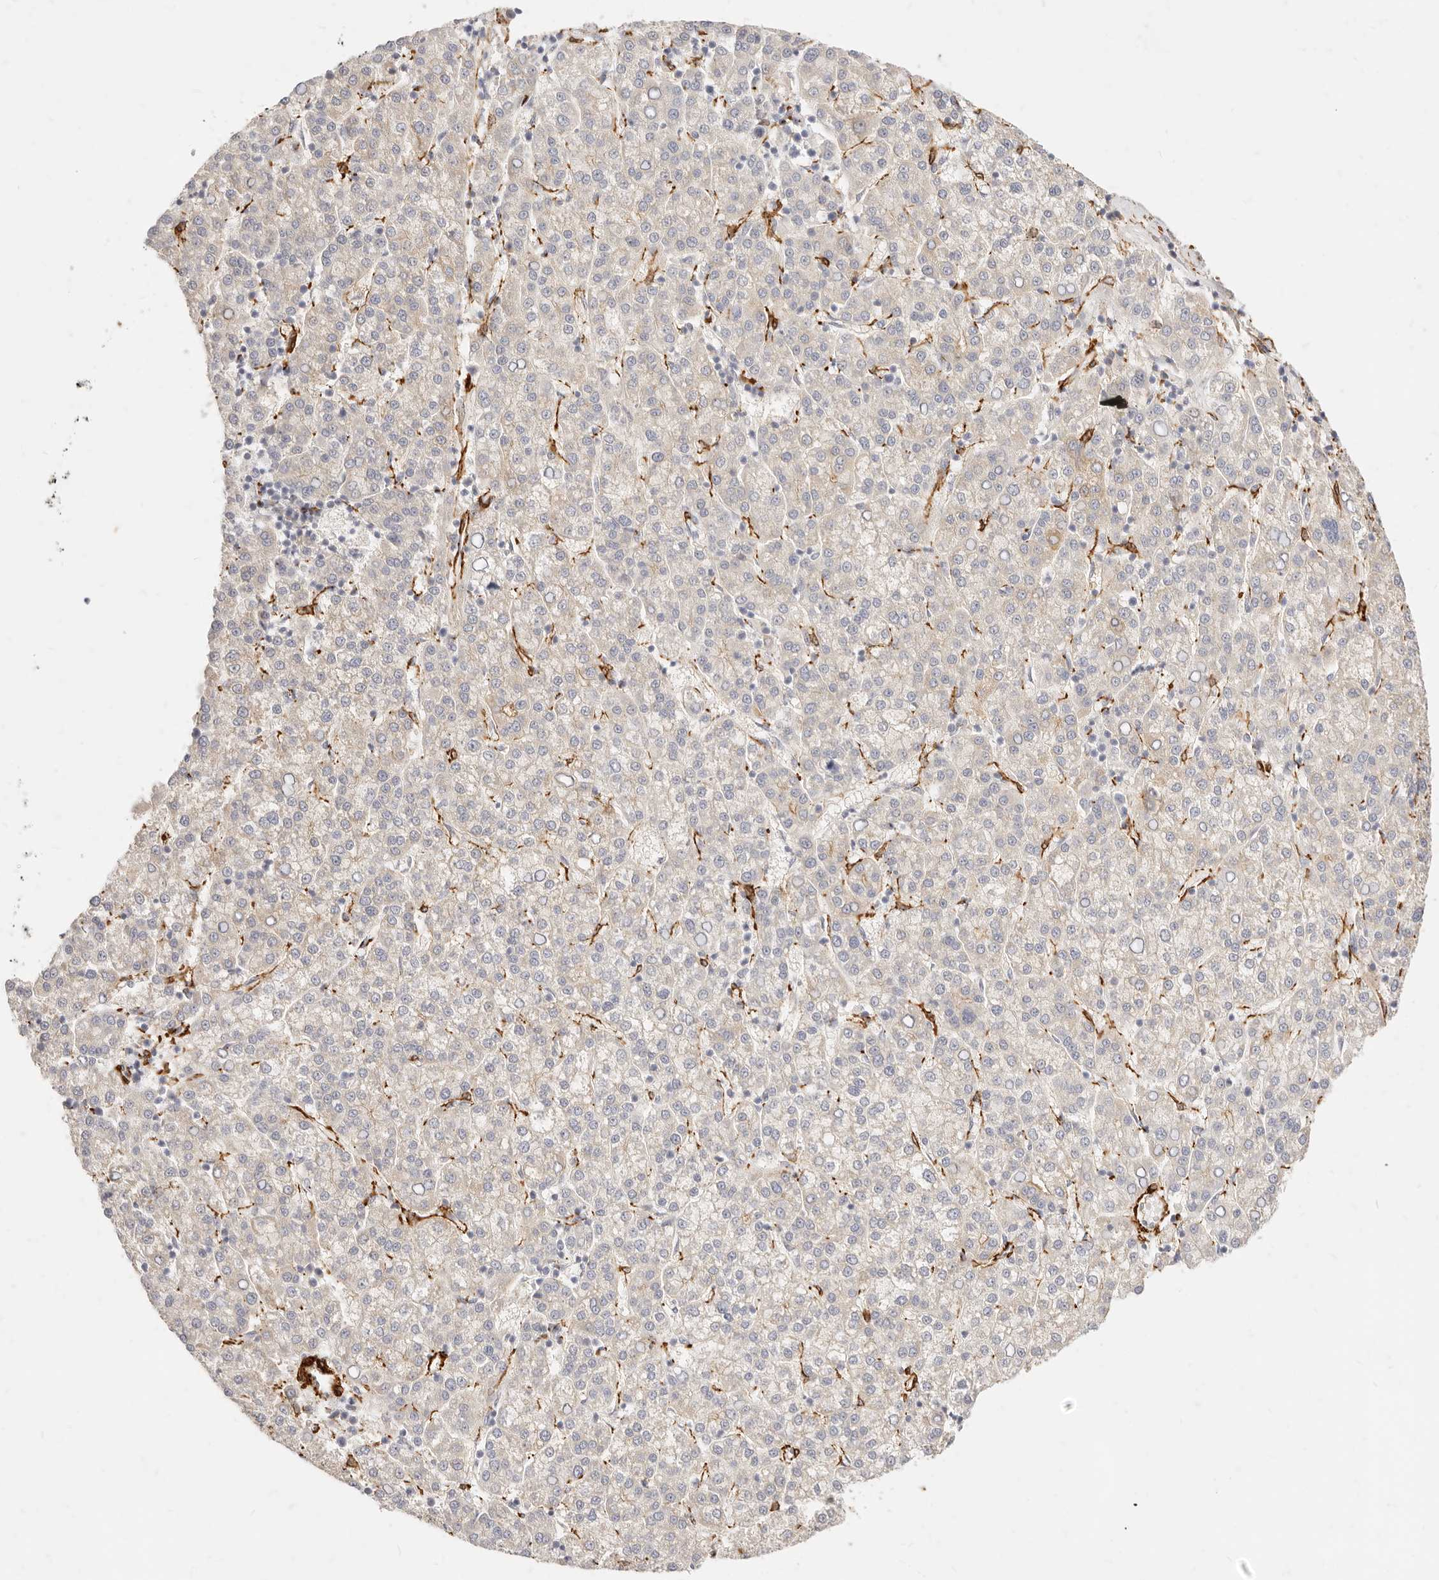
{"staining": {"intensity": "negative", "quantity": "none", "location": "none"}, "tissue": "liver cancer", "cell_type": "Tumor cells", "image_type": "cancer", "snomed": [{"axis": "morphology", "description": "Carcinoma, Hepatocellular, NOS"}, {"axis": "topography", "description": "Liver"}], "caption": "Immunohistochemistry micrograph of liver cancer stained for a protein (brown), which exhibits no positivity in tumor cells. The staining is performed using DAB brown chromogen with nuclei counter-stained in using hematoxylin.", "gene": "TMTC2", "patient": {"sex": "female", "age": 58}}